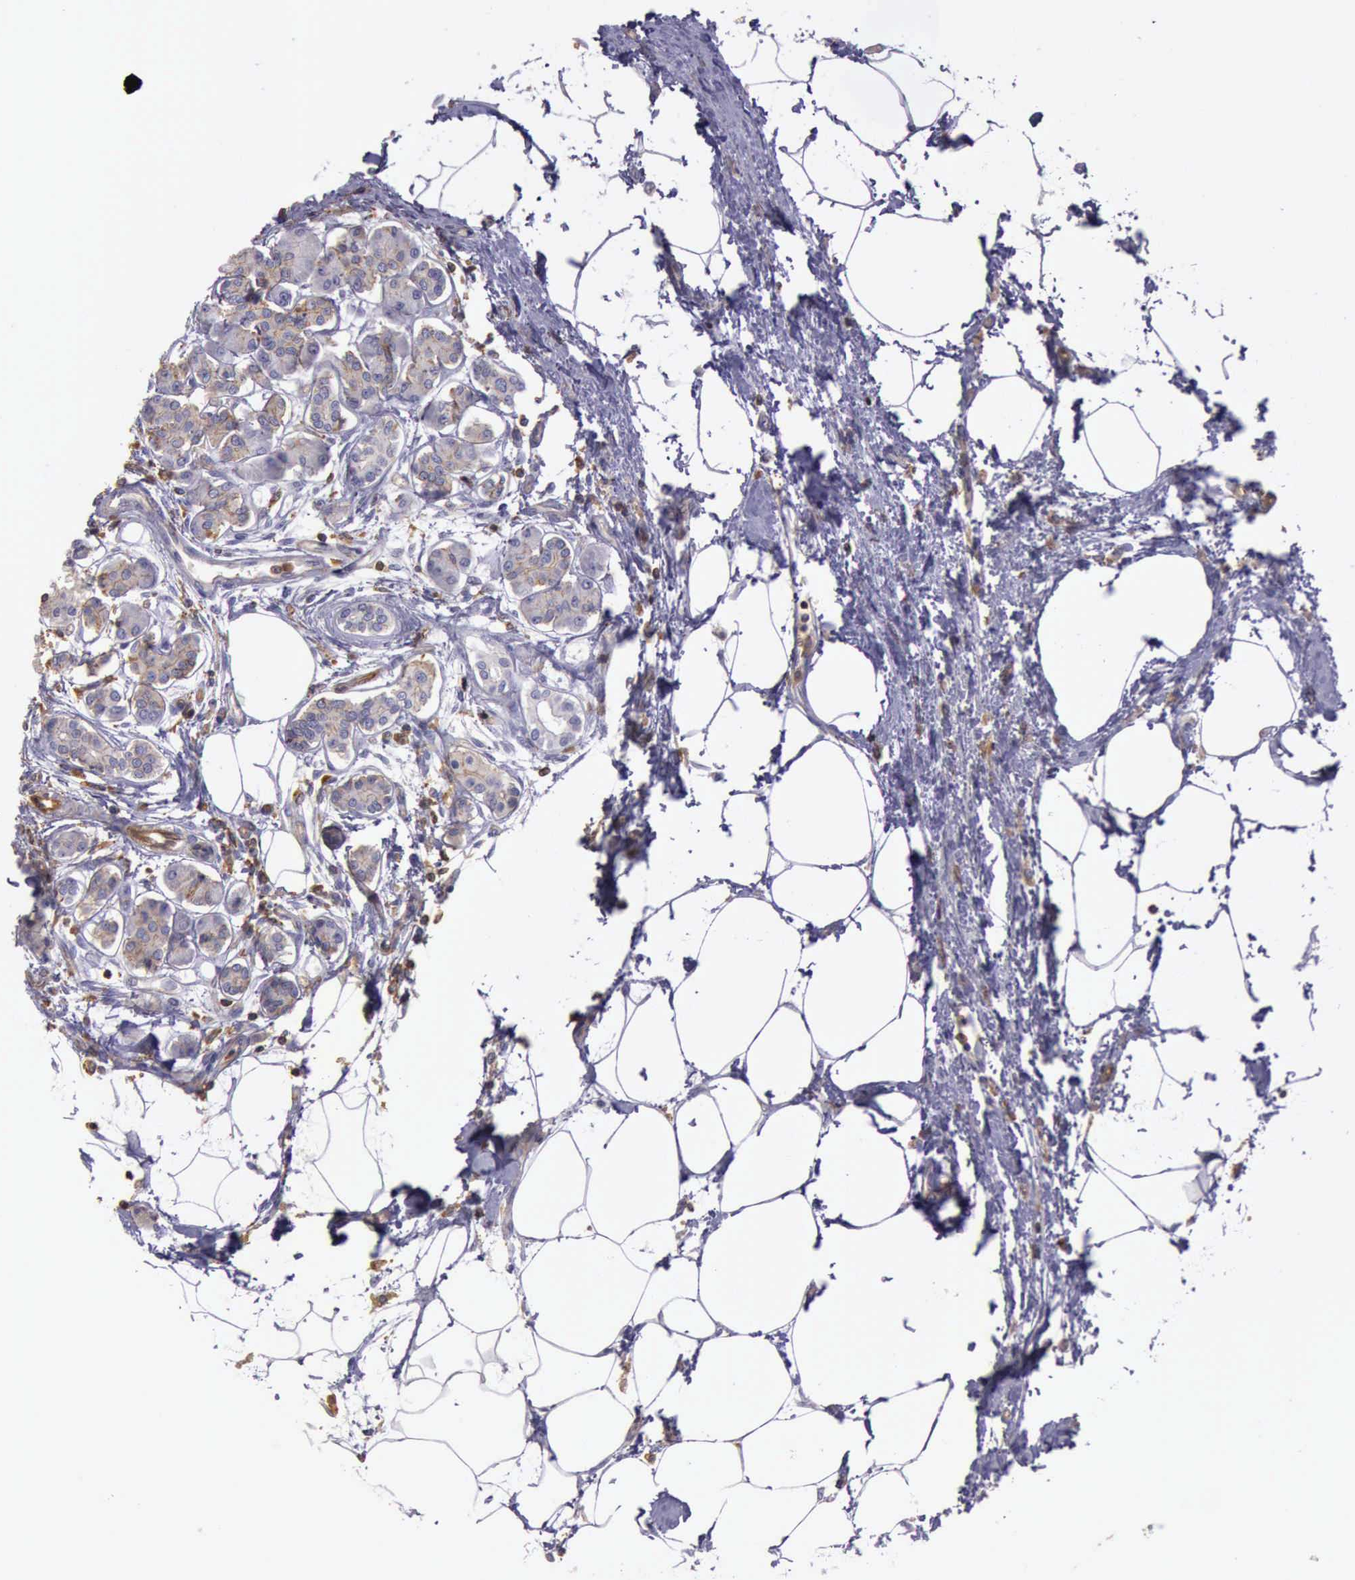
{"staining": {"intensity": "weak", "quantity": "25%-75%", "location": "cytoplasmic/membranous"}, "tissue": "pancreas", "cell_type": "Exocrine glandular cells", "image_type": "normal", "snomed": [{"axis": "morphology", "description": "Normal tissue, NOS"}, {"axis": "topography", "description": "Pancreas"}, {"axis": "topography", "description": "Duodenum"}], "caption": "Human pancreas stained for a protein (brown) exhibits weak cytoplasmic/membranous positive staining in approximately 25%-75% of exocrine glandular cells.", "gene": "ARHGAP4", "patient": {"sex": "male", "age": 79}}